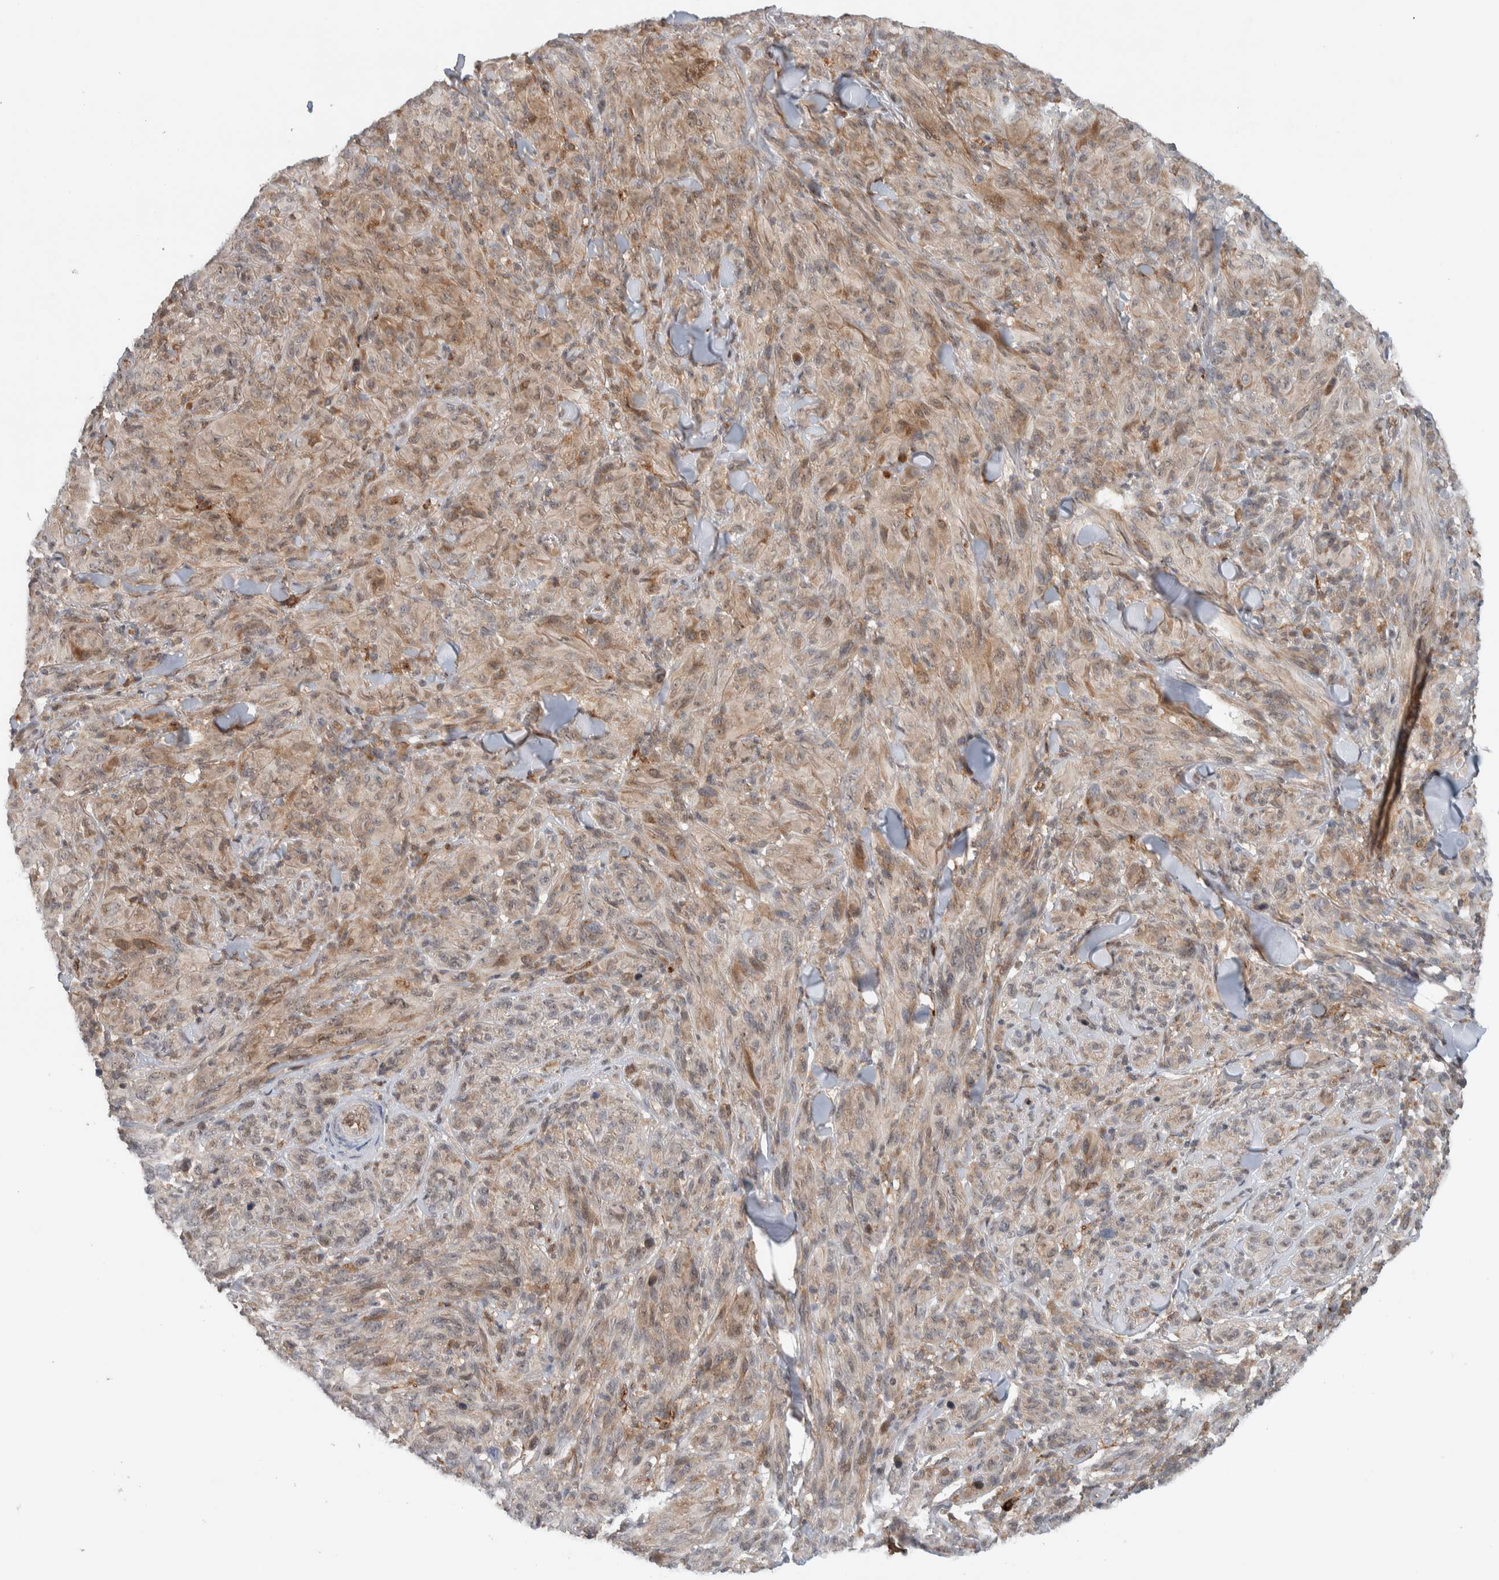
{"staining": {"intensity": "negative", "quantity": "none", "location": "none"}, "tissue": "melanoma", "cell_type": "Tumor cells", "image_type": "cancer", "snomed": [{"axis": "morphology", "description": "Malignant melanoma, NOS"}, {"axis": "topography", "description": "Skin of head"}], "caption": "This histopathology image is of melanoma stained with immunohistochemistry (IHC) to label a protein in brown with the nuclei are counter-stained blue. There is no staining in tumor cells.", "gene": "DEPTOR", "patient": {"sex": "male", "age": 96}}